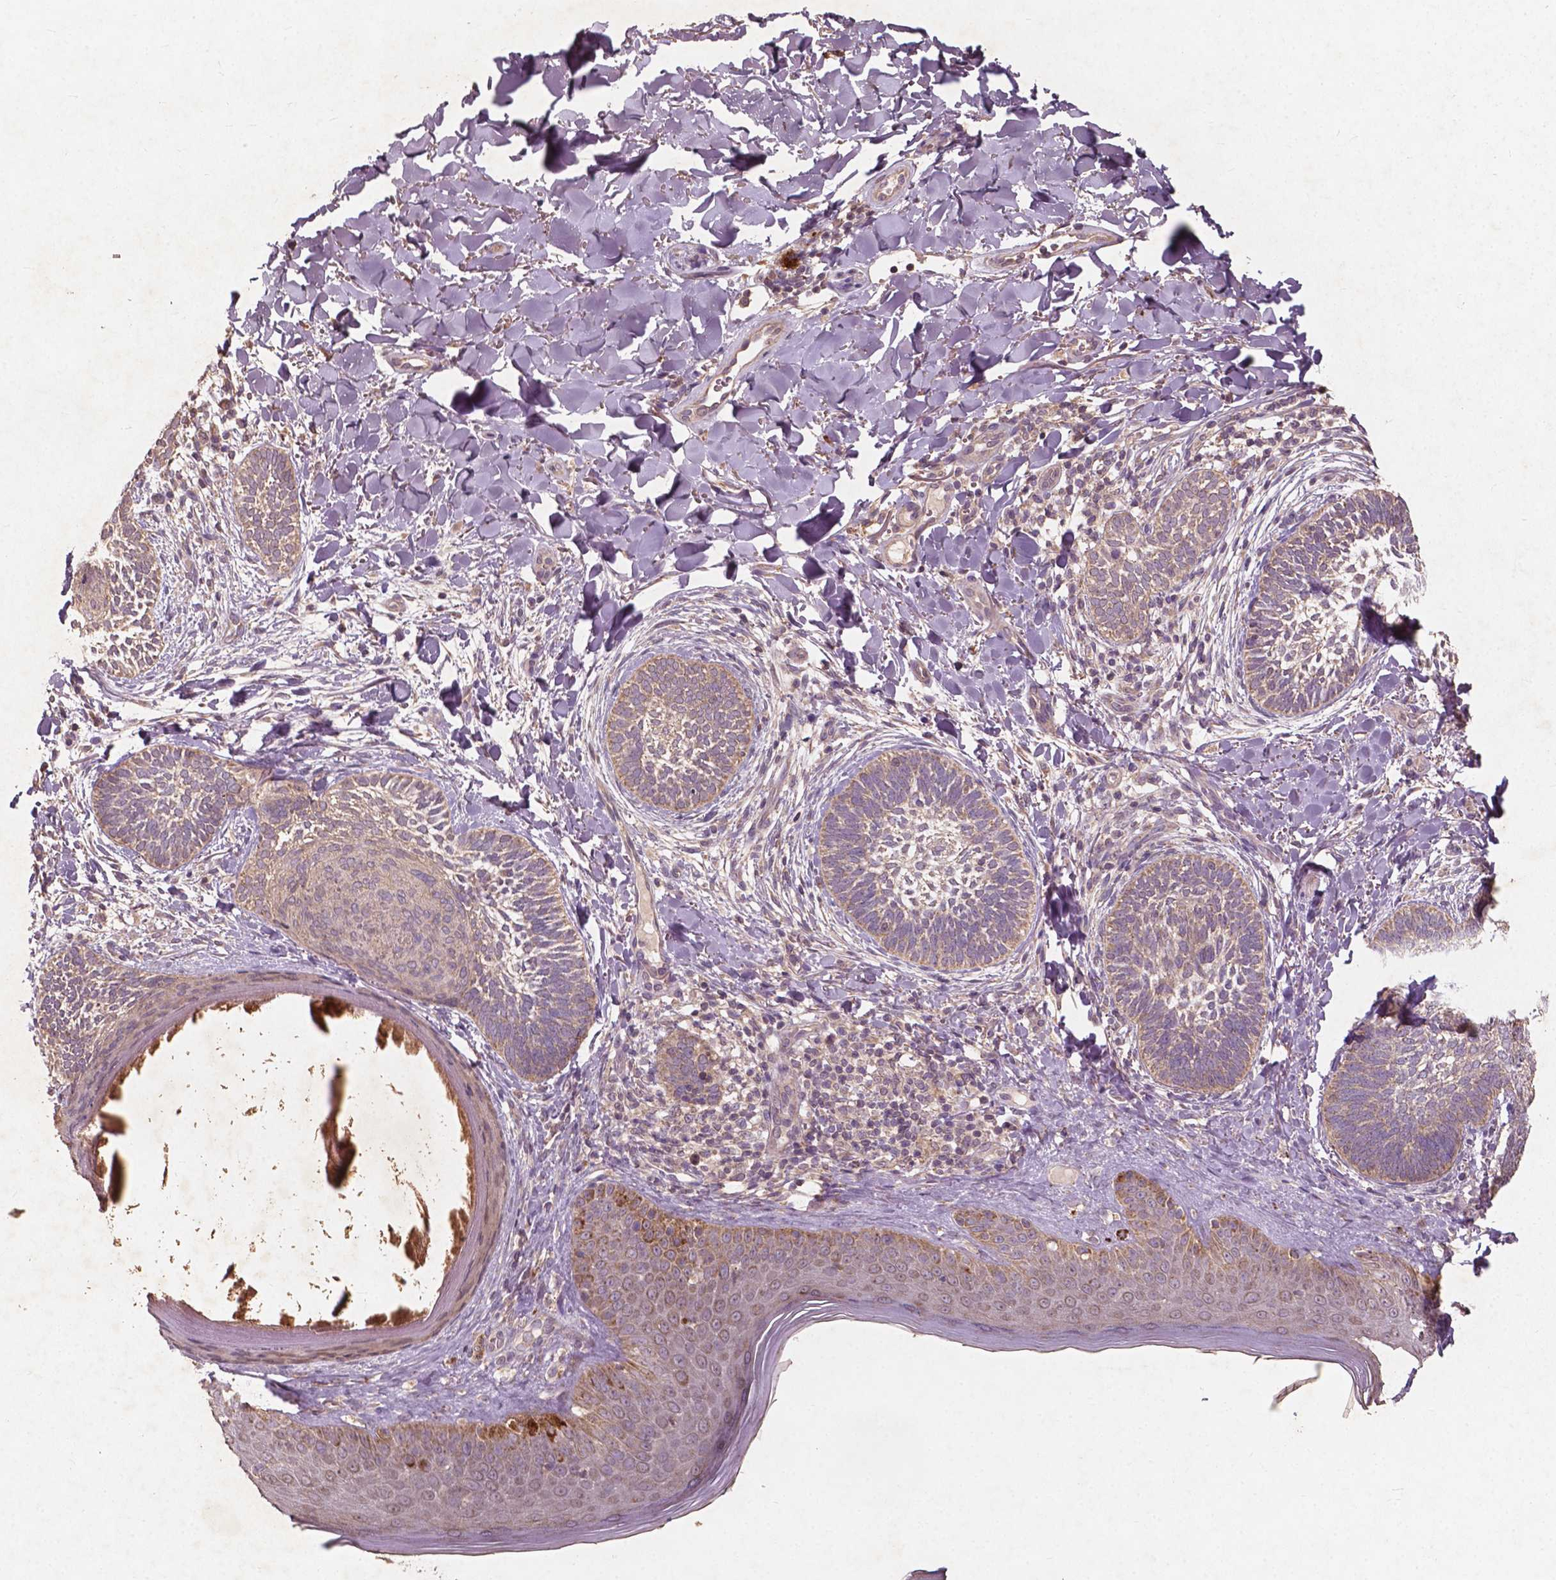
{"staining": {"intensity": "weak", "quantity": ">75%", "location": "cytoplasmic/membranous"}, "tissue": "skin cancer", "cell_type": "Tumor cells", "image_type": "cancer", "snomed": [{"axis": "morphology", "description": "Normal tissue, NOS"}, {"axis": "morphology", "description": "Basal cell carcinoma"}, {"axis": "topography", "description": "Skin"}], "caption": "The immunohistochemical stain shows weak cytoplasmic/membranous expression in tumor cells of skin basal cell carcinoma tissue. The protein is shown in brown color, while the nuclei are stained blue.", "gene": "ST6GALNAC5", "patient": {"sex": "male", "age": 46}}